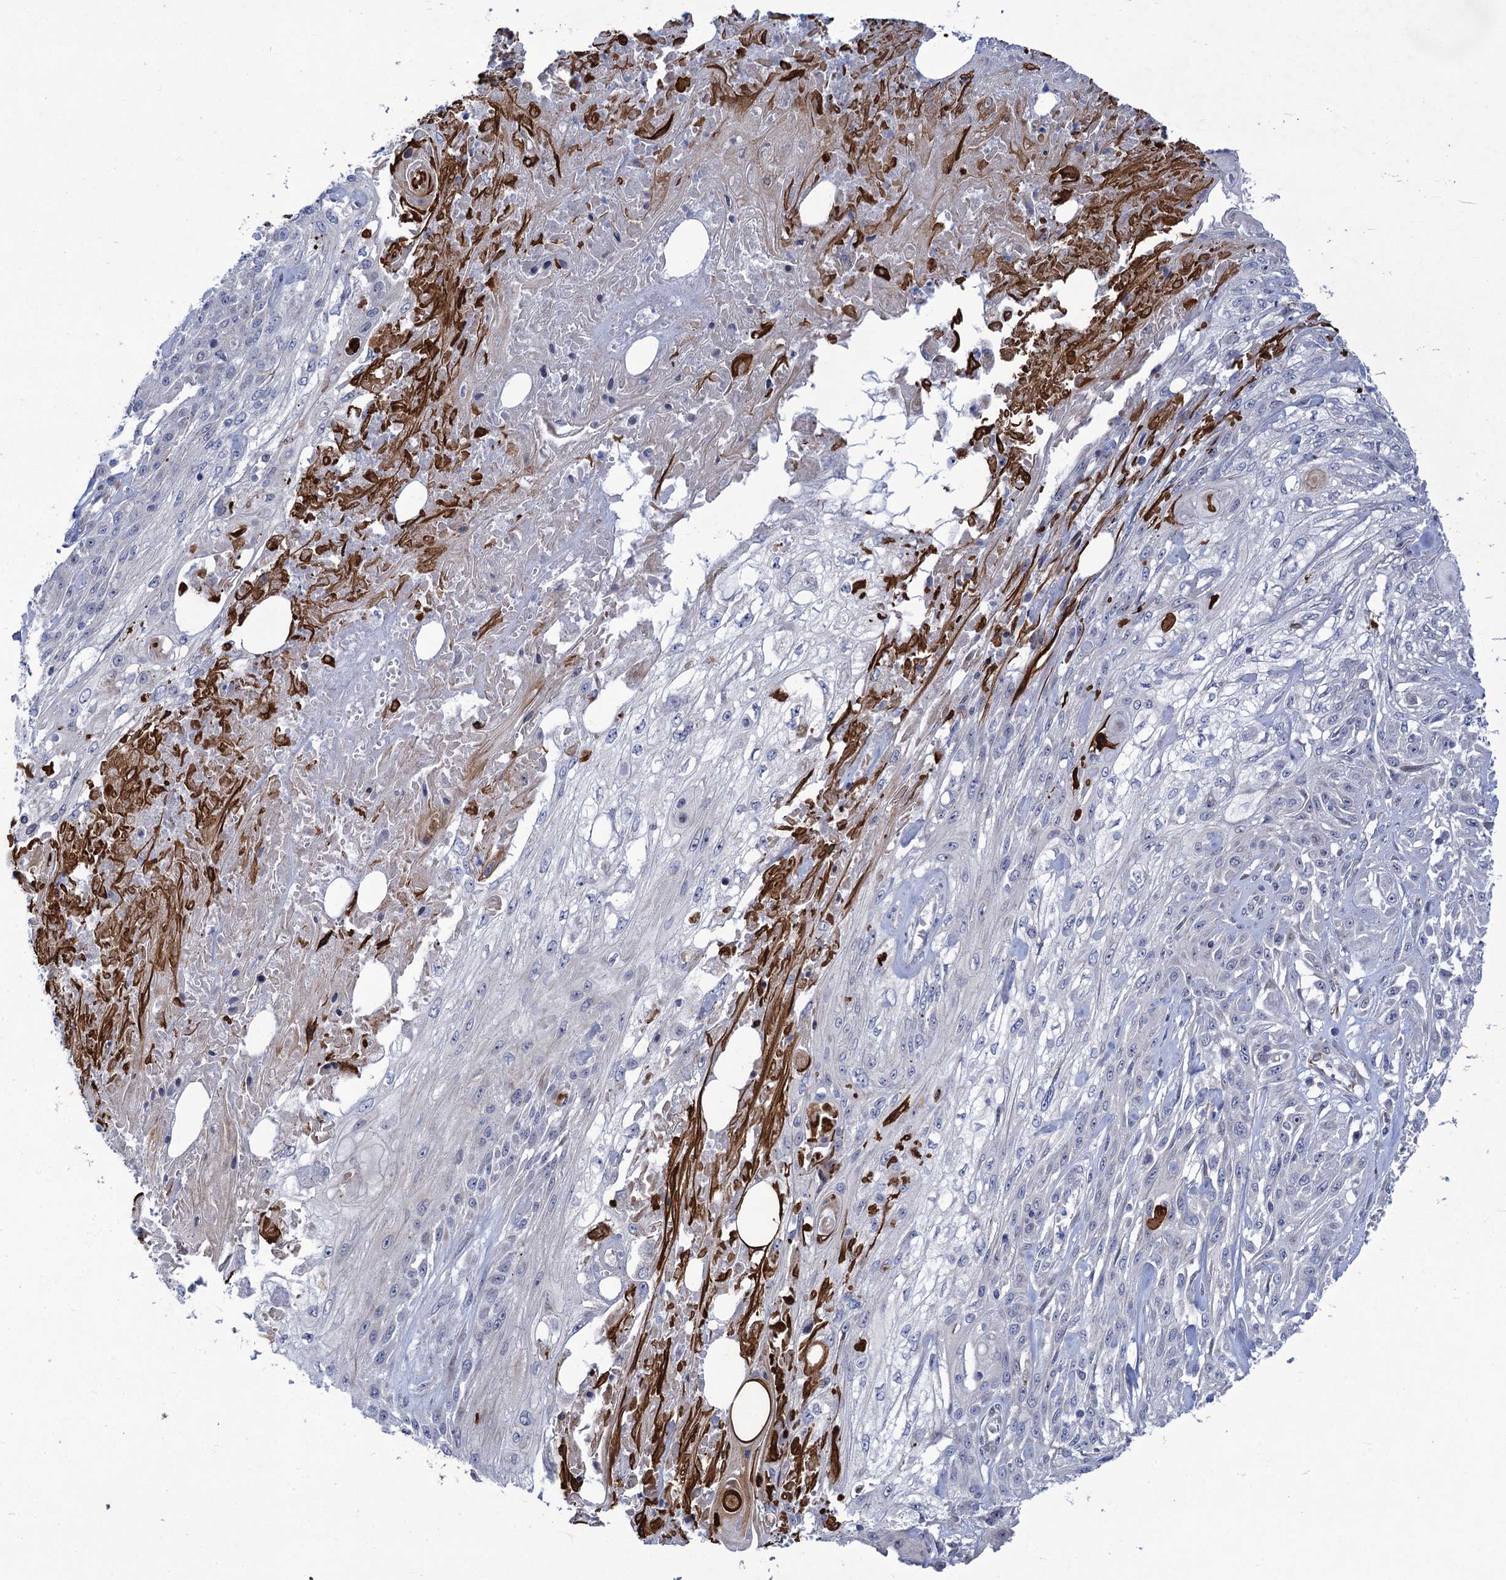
{"staining": {"intensity": "negative", "quantity": "none", "location": "none"}, "tissue": "skin cancer", "cell_type": "Tumor cells", "image_type": "cancer", "snomed": [{"axis": "morphology", "description": "Squamous cell carcinoma, NOS"}, {"axis": "morphology", "description": "Squamous cell carcinoma, metastatic, NOS"}, {"axis": "topography", "description": "Skin"}, {"axis": "topography", "description": "Lymph node"}], "caption": "Immunohistochemical staining of skin cancer demonstrates no significant expression in tumor cells.", "gene": "QPCTL", "patient": {"sex": "male", "age": 75}}